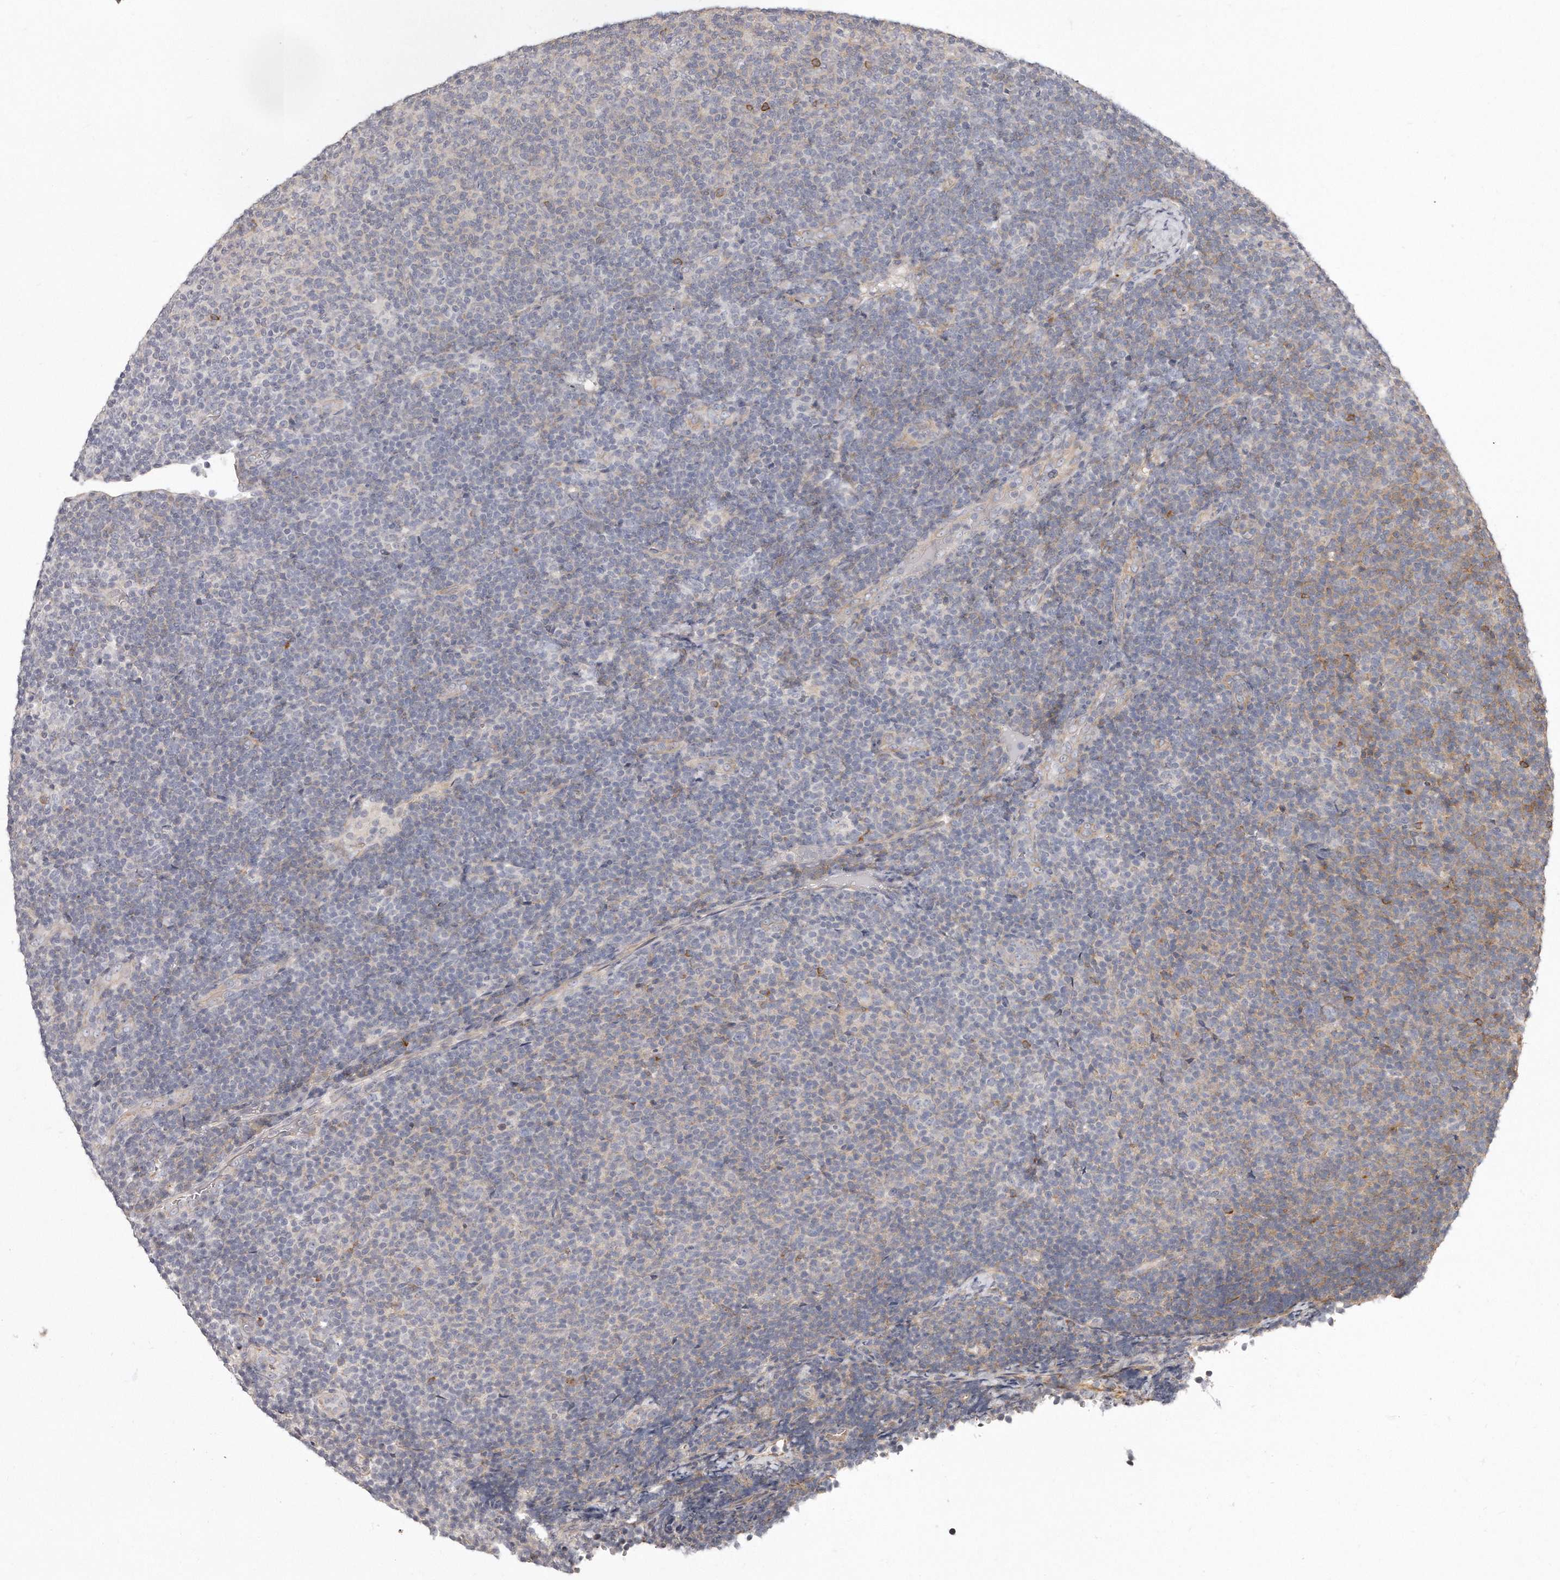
{"staining": {"intensity": "weak", "quantity": "<25%", "location": "cytoplasmic/membranous"}, "tissue": "lymphoma", "cell_type": "Tumor cells", "image_type": "cancer", "snomed": [{"axis": "morphology", "description": "Malignant lymphoma, non-Hodgkin's type, Low grade"}, {"axis": "topography", "description": "Lymph node"}], "caption": "IHC micrograph of neoplastic tissue: malignant lymphoma, non-Hodgkin's type (low-grade) stained with DAB demonstrates no significant protein positivity in tumor cells.", "gene": "TTLL4", "patient": {"sex": "male", "age": 66}}